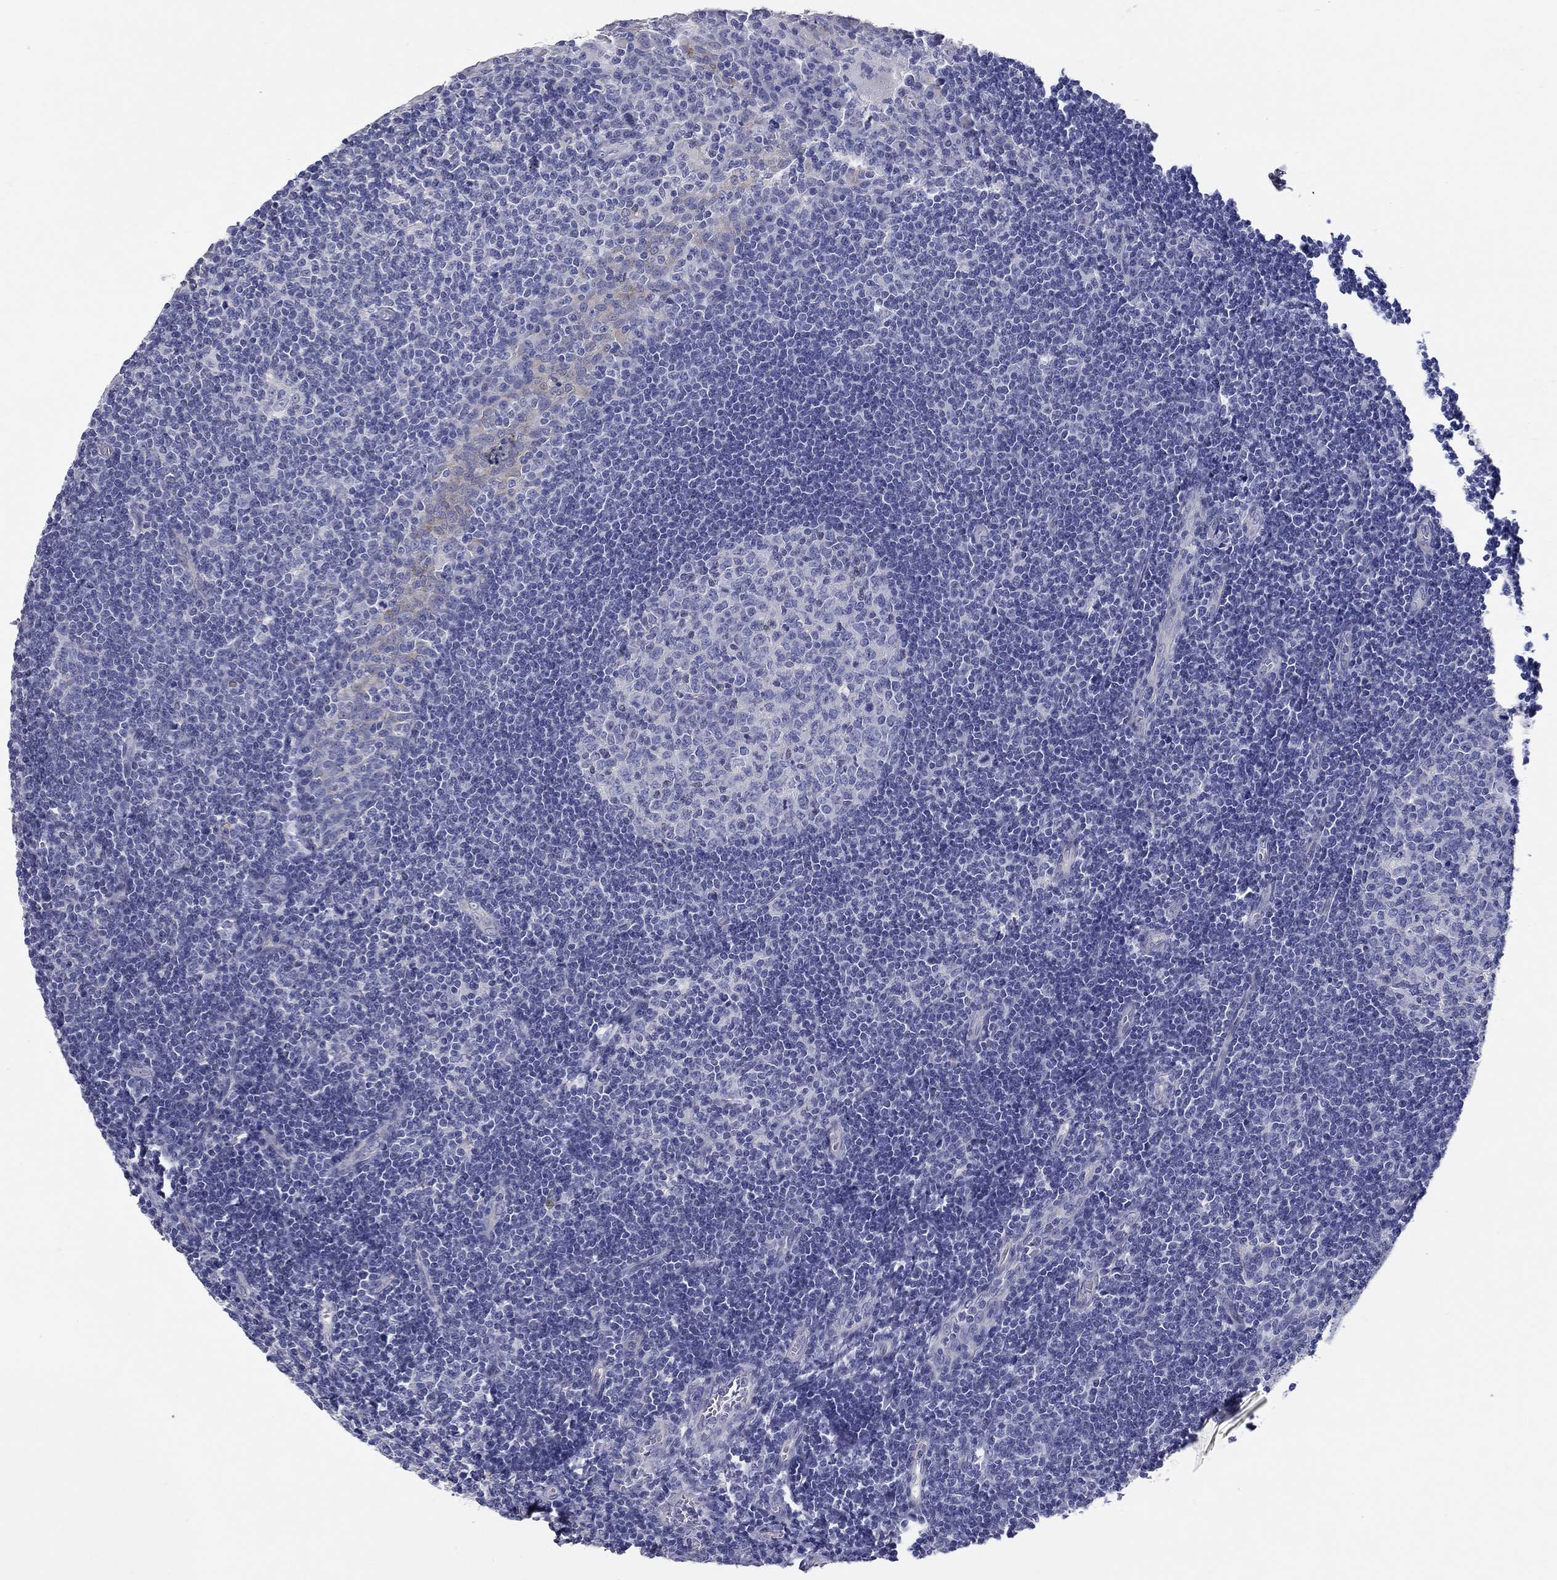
{"staining": {"intensity": "negative", "quantity": "none", "location": "none"}, "tissue": "tonsil", "cell_type": "Germinal center cells", "image_type": "normal", "snomed": [{"axis": "morphology", "description": "Normal tissue, NOS"}, {"axis": "topography", "description": "Tonsil"}], "caption": "Immunohistochemistry (IHC) image of unremarkable tonsil: human tonsil stained with DAB (3,3'-diaminobenzidine) demonstrates no significant protein expression in germinal center cells.", "gene": "ERMP1", "patient": {"sex": "female", "age": 13}}